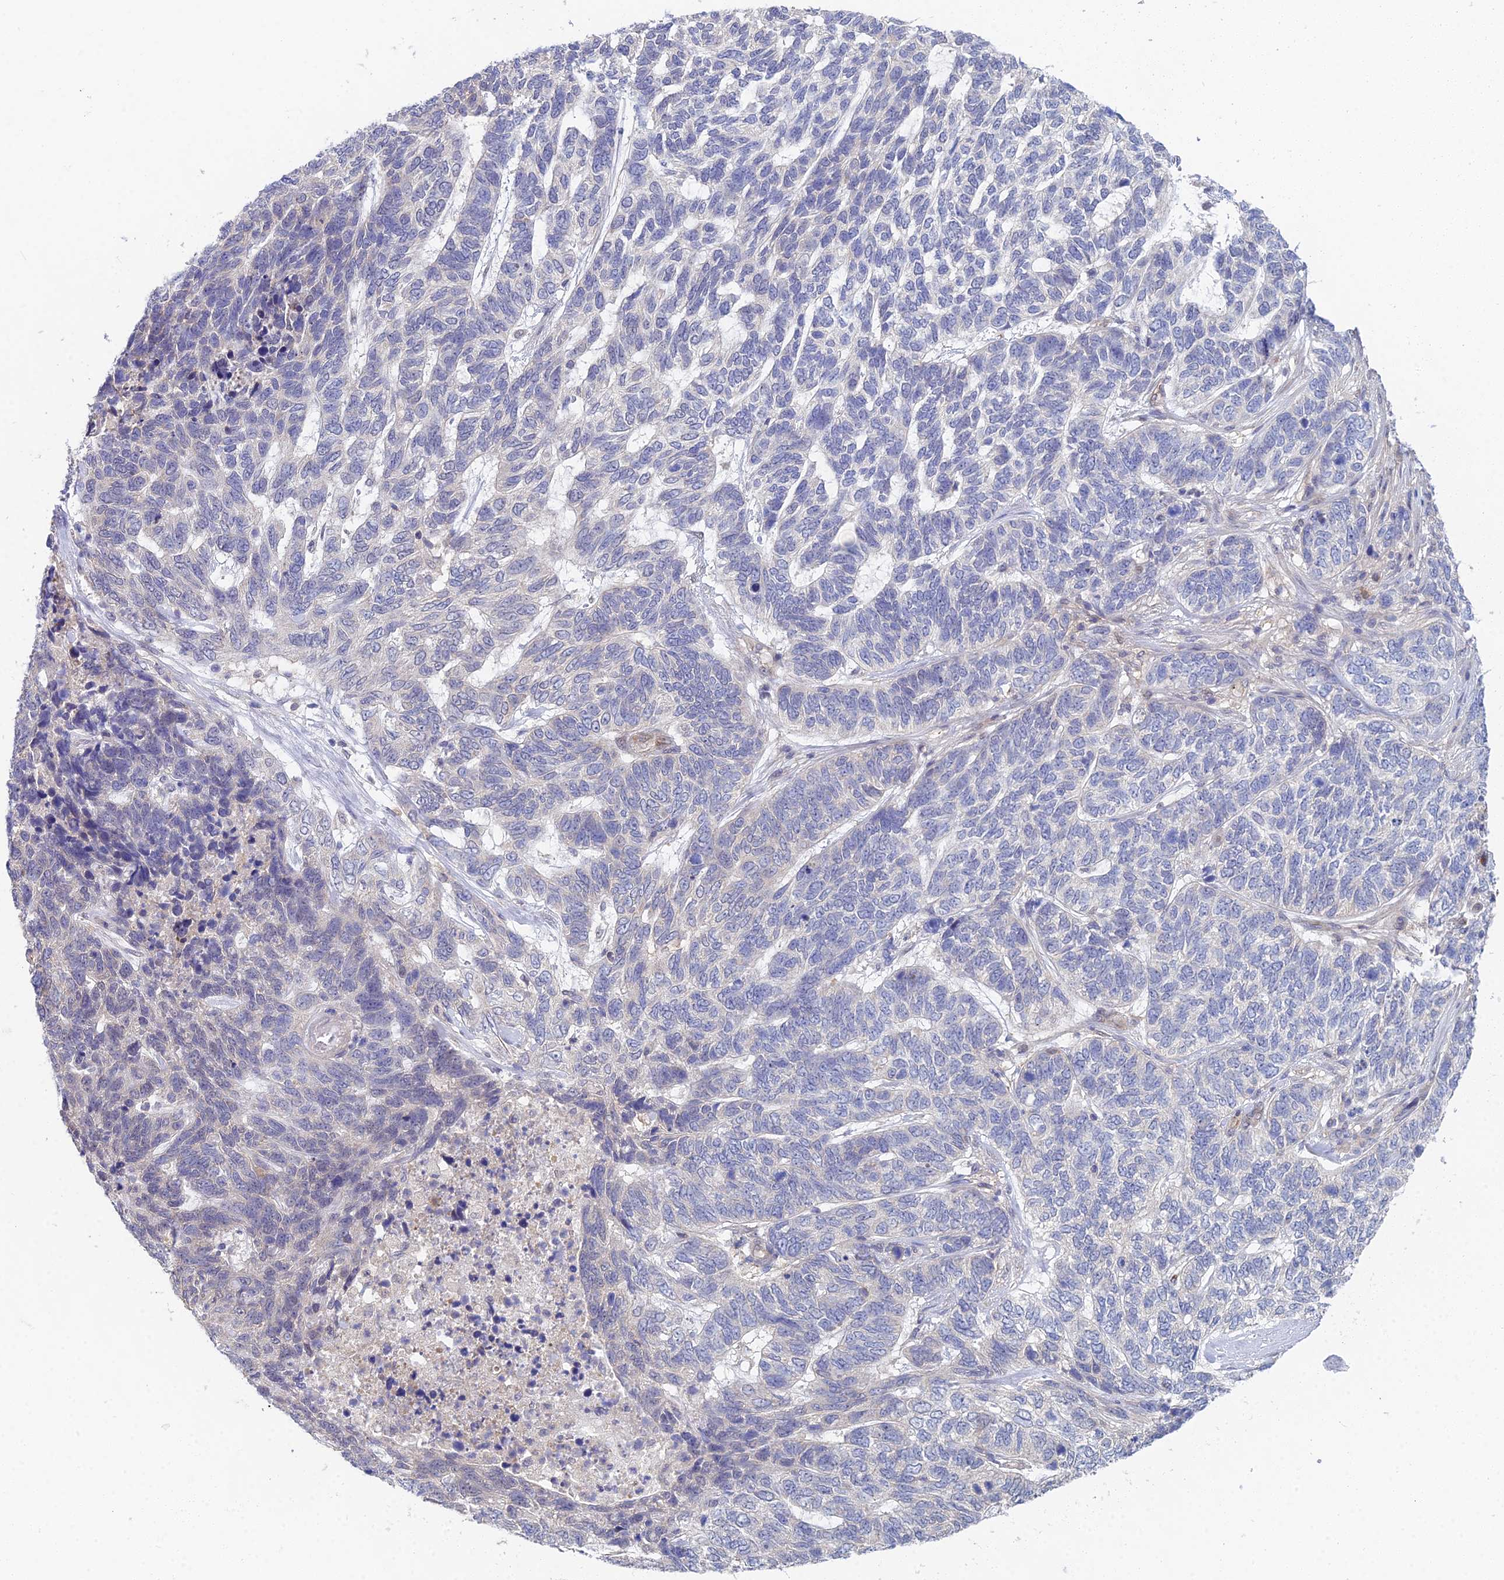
{"staining": {"intensity": "negative", "quantity": "none", "location": "none"}, "tissue": "skin cancer", "cell_type": "Tumor cells", "image_type": "cancer", "snomed": [{"axis": "morphology", "description": "Basal cell carcinoma"}, {"axis": "topography", "description": "Skin"}], "caption": "There is no significant positivity in tumor cells of skin basal cell carcinoma.", "gene": "DNAH14", "patient": {"sex": "female", "age": 65}}